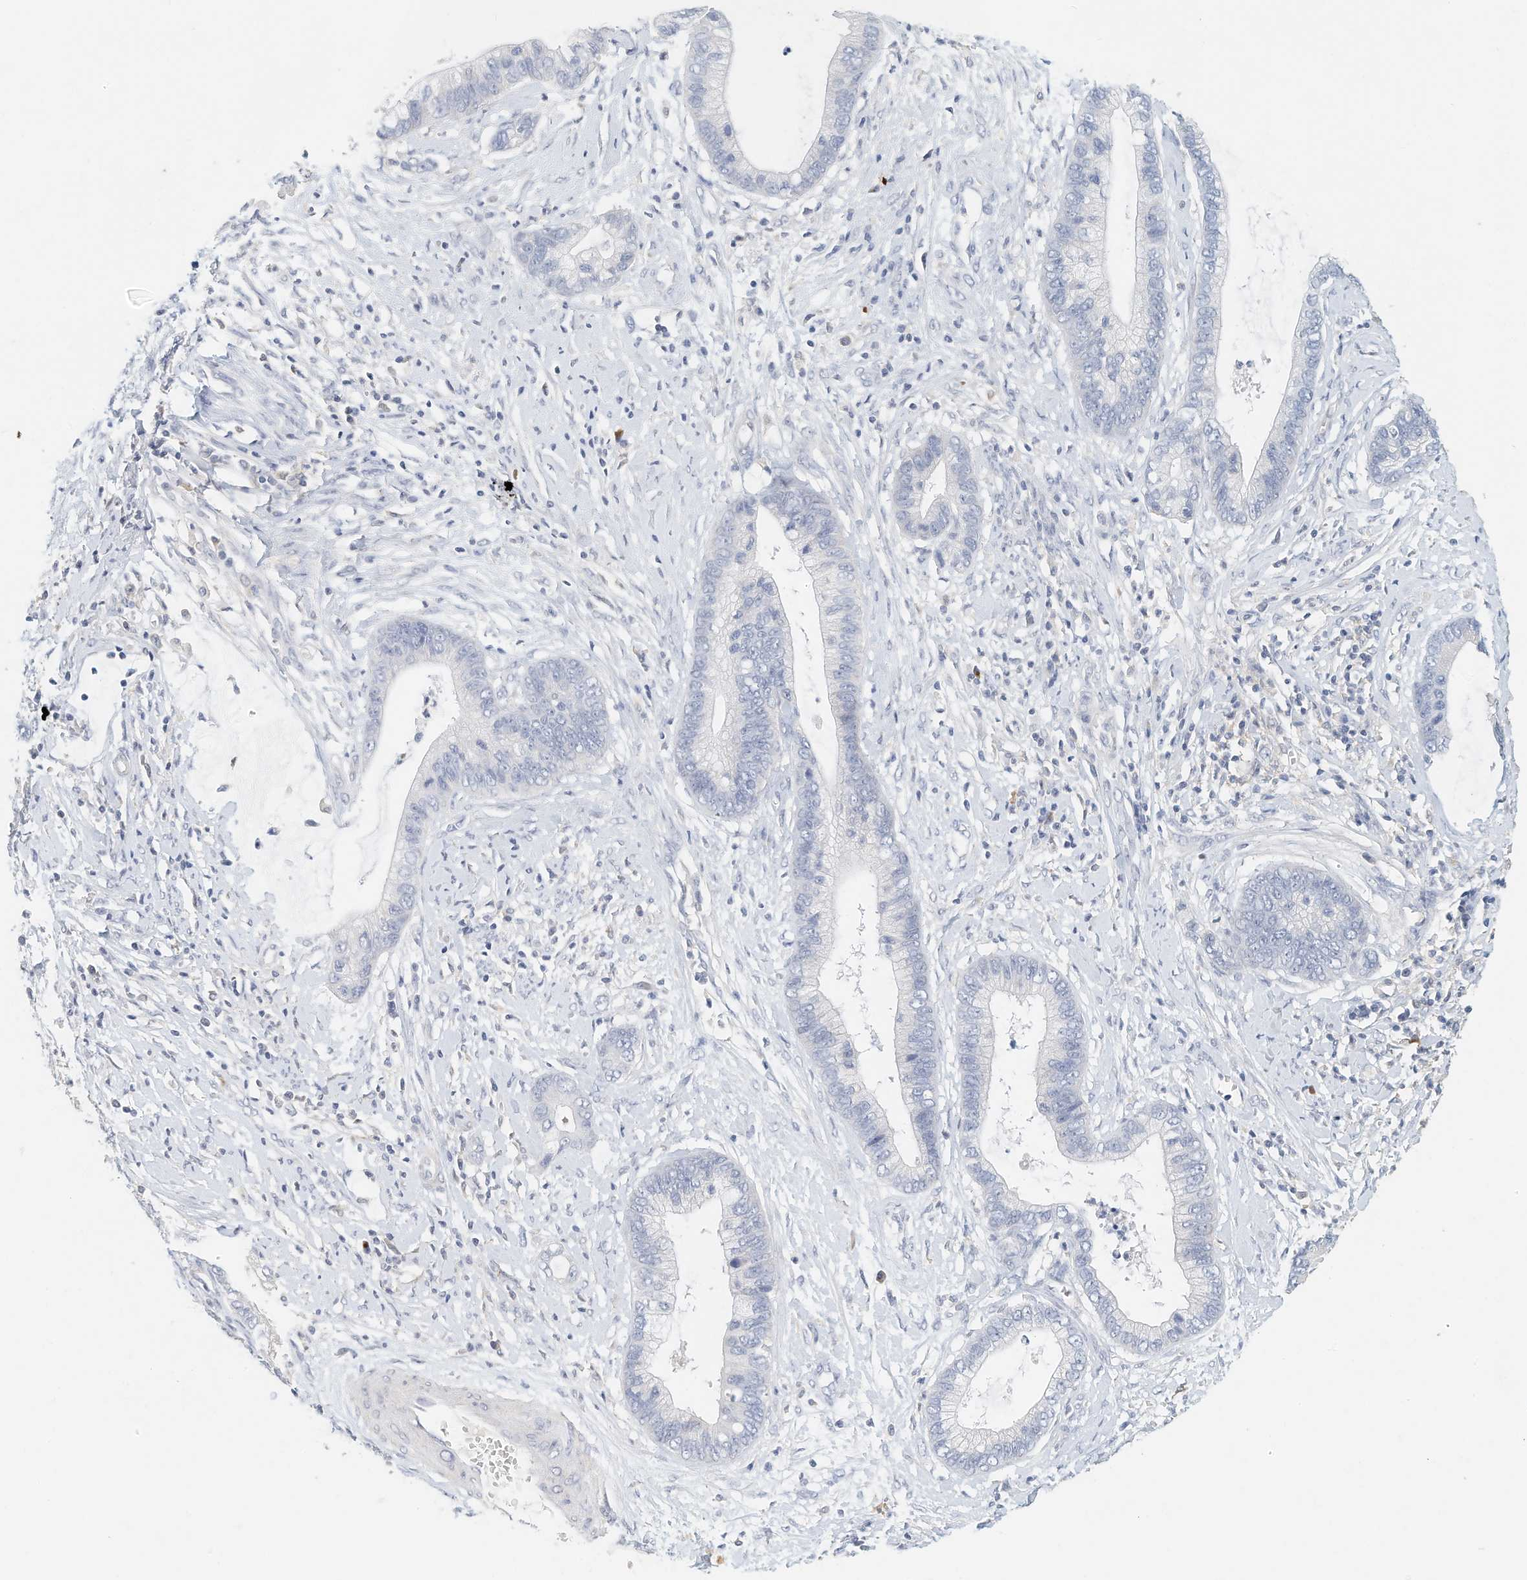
{"staining": {"intensity": "negative", "quantity": "none", "location": "none"}, "tissue": "cervical cancer", "cell_type": "Tumor cells", "image_type": "cancer", "snomed": [{"axis": "morphology", "description": "Adenocarcinoma, NOS"}, {"axis": "topography", "description": "Cervix"}], "caption": "Immunohistochemical staining of human adenocarcinoma (cervical) demonstrates no significant staining in tumor cells.", "gene": "MICAL1", "patient": {"sex": "female", "age": 44}}